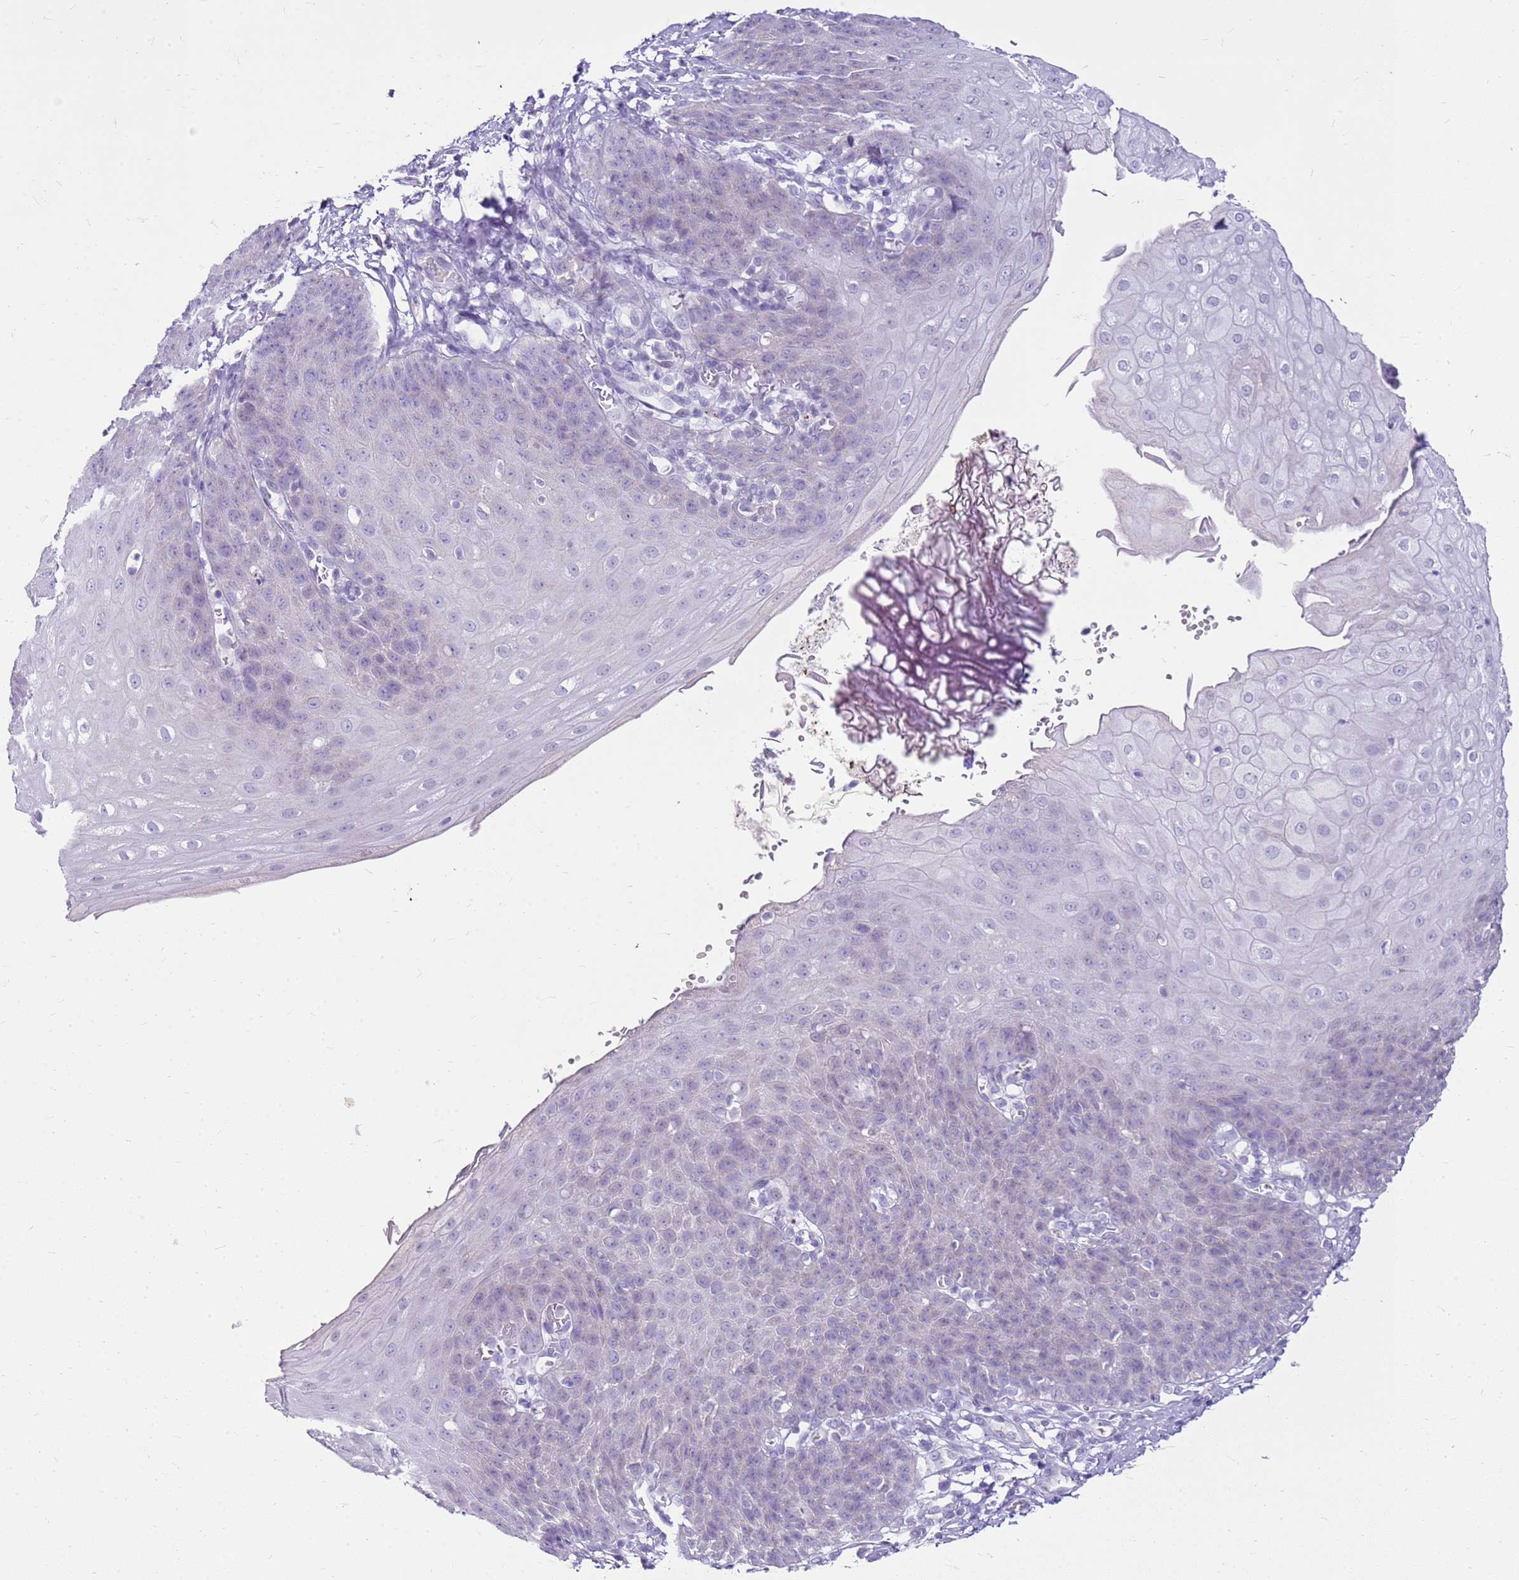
{"staining": {"intensity": "negative", "quantity": "none", "location": "none"}, "tissue": "esophagus", "cell_type": "Squamous epithelial cells", "image_type": "normal", "snomed": [{"axis": "morphology", "description": "Normal tissue, NOS"}, {"axis": "topography", "description": "Esophagus"}], "caption": "Immunohistochemistry (IHC) histopathology image of benign human esophagus stained for a protein (brown), which reveals no expression in squamous epithelial cells.", "gene": "FABP2", "patient": {"sex": "male", "age": 71}}